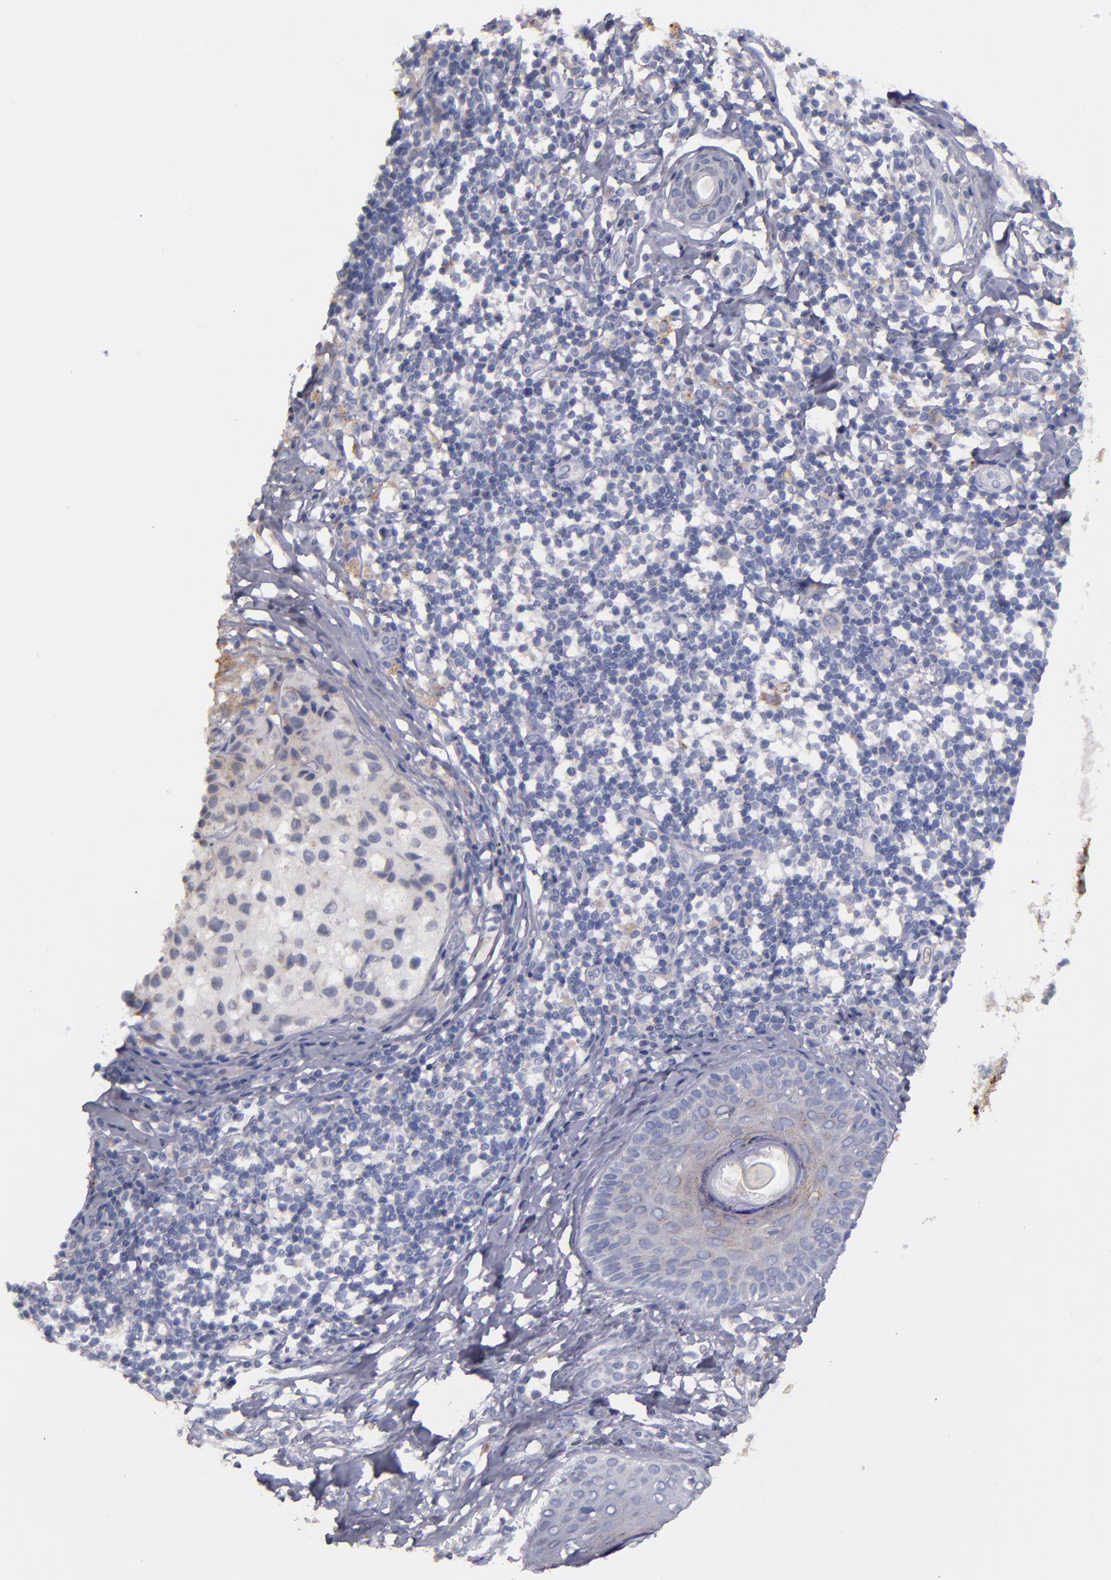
{"staining": {"intensity": "negative", "quantity": "none", "location": "none"}, "tissue": "melanoma", "cell_type": "Tumor cells", "image_type": "cancer", "snomed": [{"axis": "morphology", "description": "Malignant melanoma, NOS"}, {"axis": "topography", "description": "Skin"}], "caption": "Immunohistochemistry of melanoma reveals no staining in tumor cells.", "gene": "CLTA", "patient": {"sex": "male", "age": 23}}